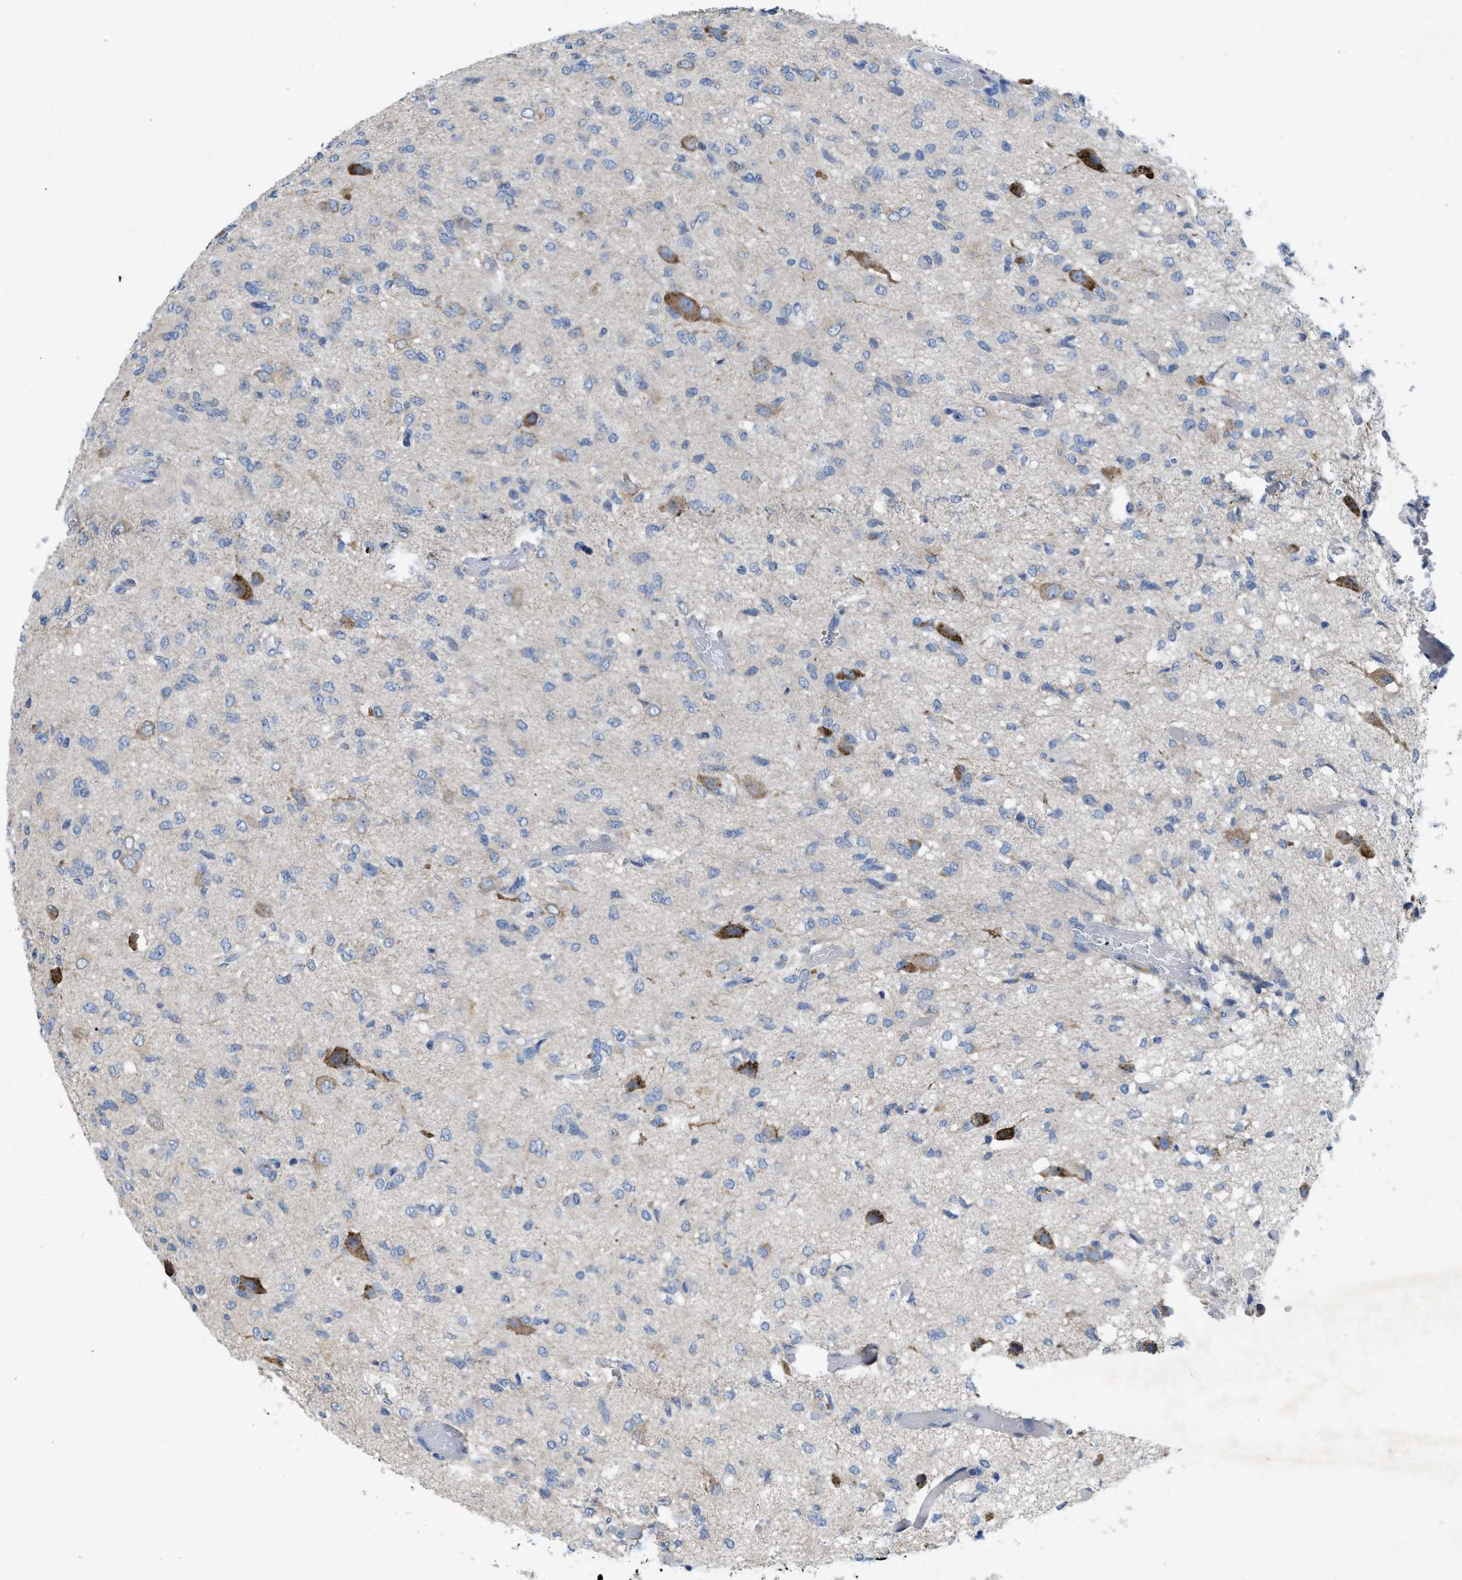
{"staining": {"intensity": "negative", "quantity": "none", "location": "none"}, "tissue": "glioma", "cell_type": "Tumor cells", "image_type": "cancer", "snomed": [{"axis": "morphology", "description": "Glioma, malignant, High grade"}, {"axis": "topography", "description": "Brain"}], "caption": "High power microscopy histopathology image of an IHC image of glioma, revealing no significant staining in tumor cells.", "gene": "DYNC2I1", "patient": {"sex": "female", "age": 59}}